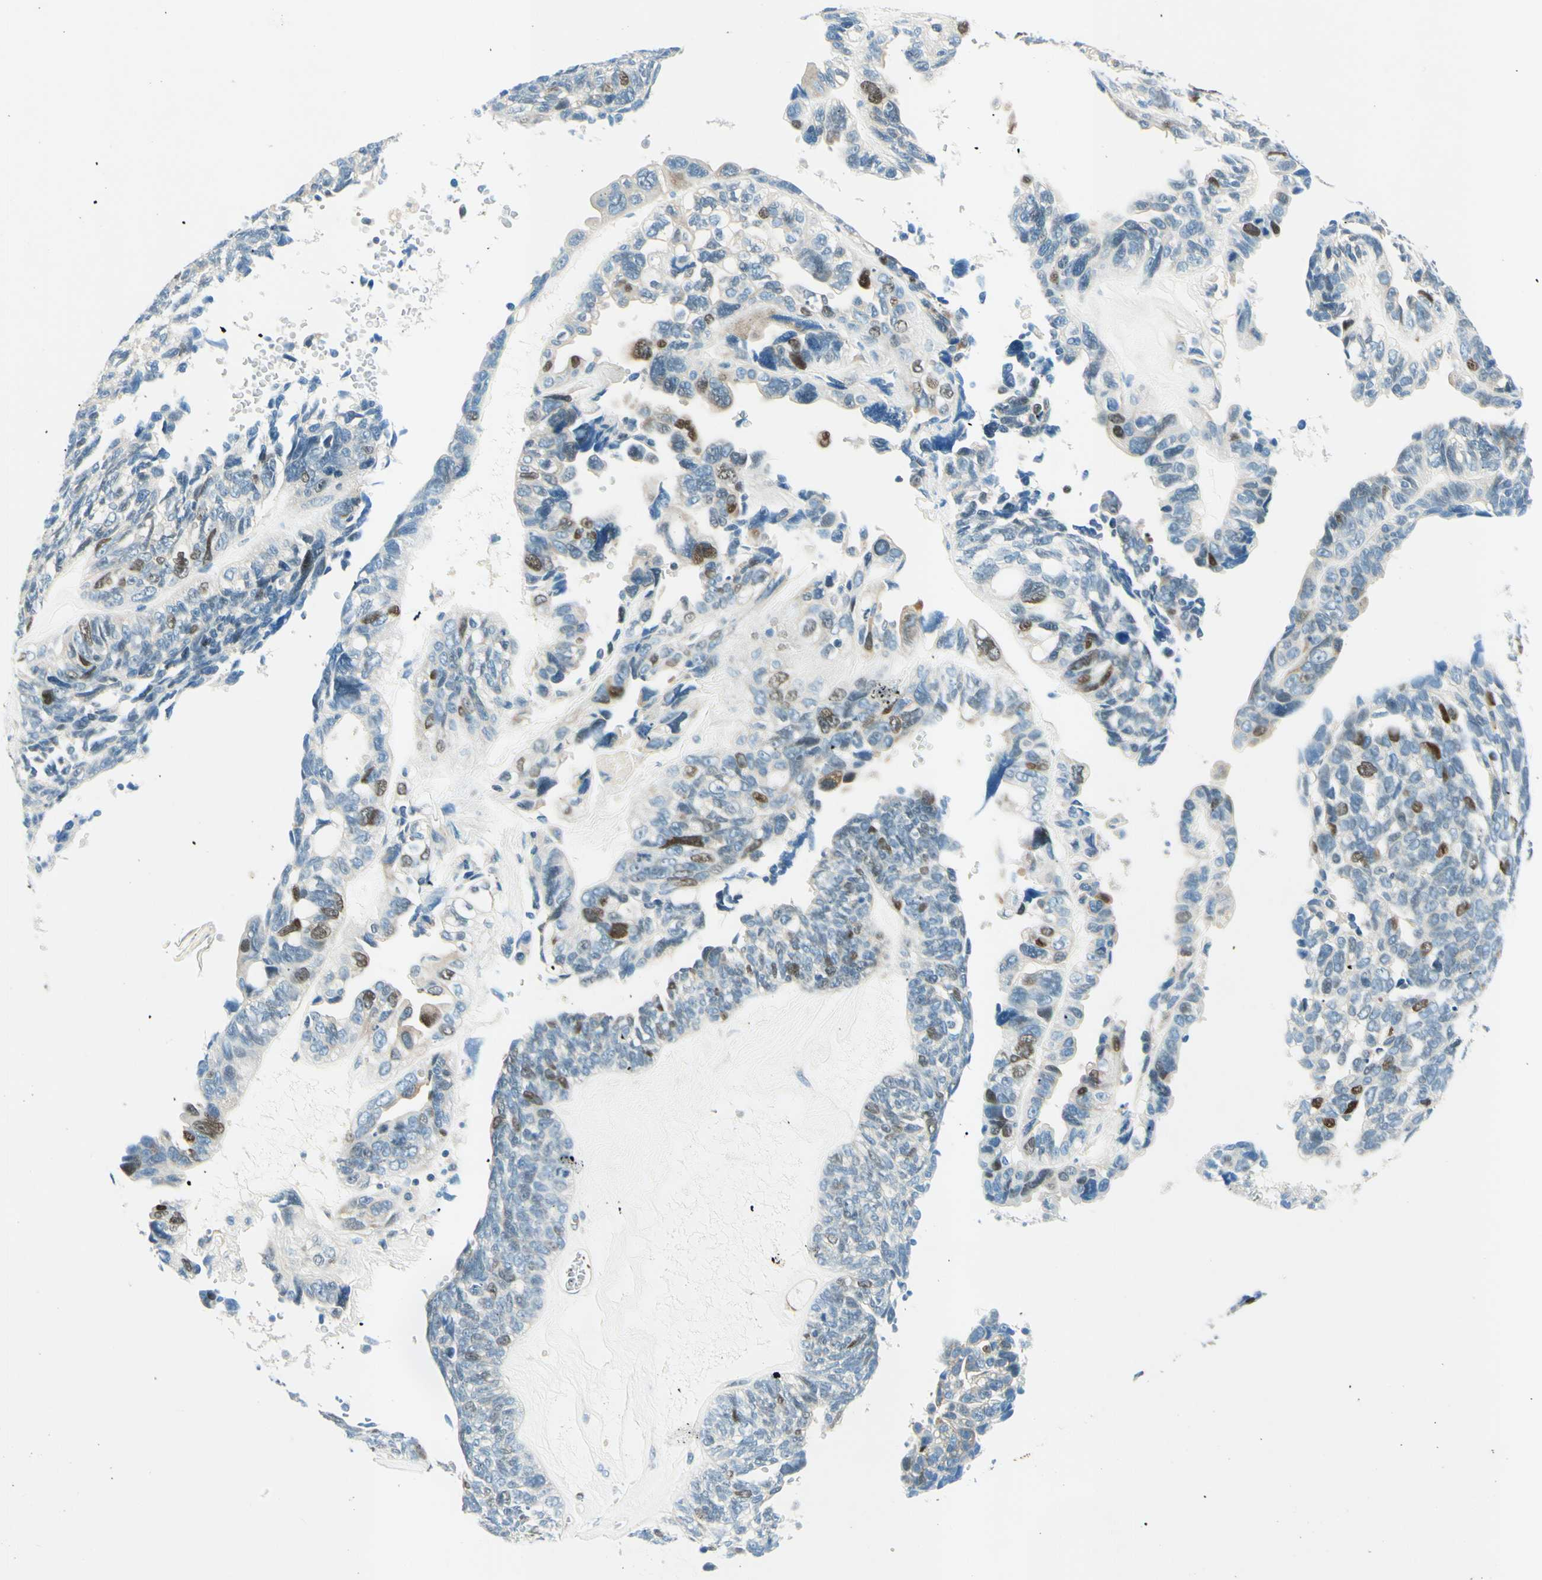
{"staining": {"intensity": "moderate", "quantity": "<25%", "location": "cytoplasmic/membranous,nuclear"}, "tissue": "ovarian cancer", "cell_type": "Tumor cells", "image_type": "cancer", "snomed": [{"axis": "morphology", "description": "Cystadenocarcinoma, serous, NOS"}, {"axis": "topography", "description": "Ovary"}], "caption": "About <25% of tumor cells in human ovarian cancer (serous cystadenocarcinoma) display moderate cytoplasmic/membranous and nuclear protein expression as visualized by brown immunohistochemical staining.", "gene": "TAOK2", "patient": {"sex": "female", "age": 79}}